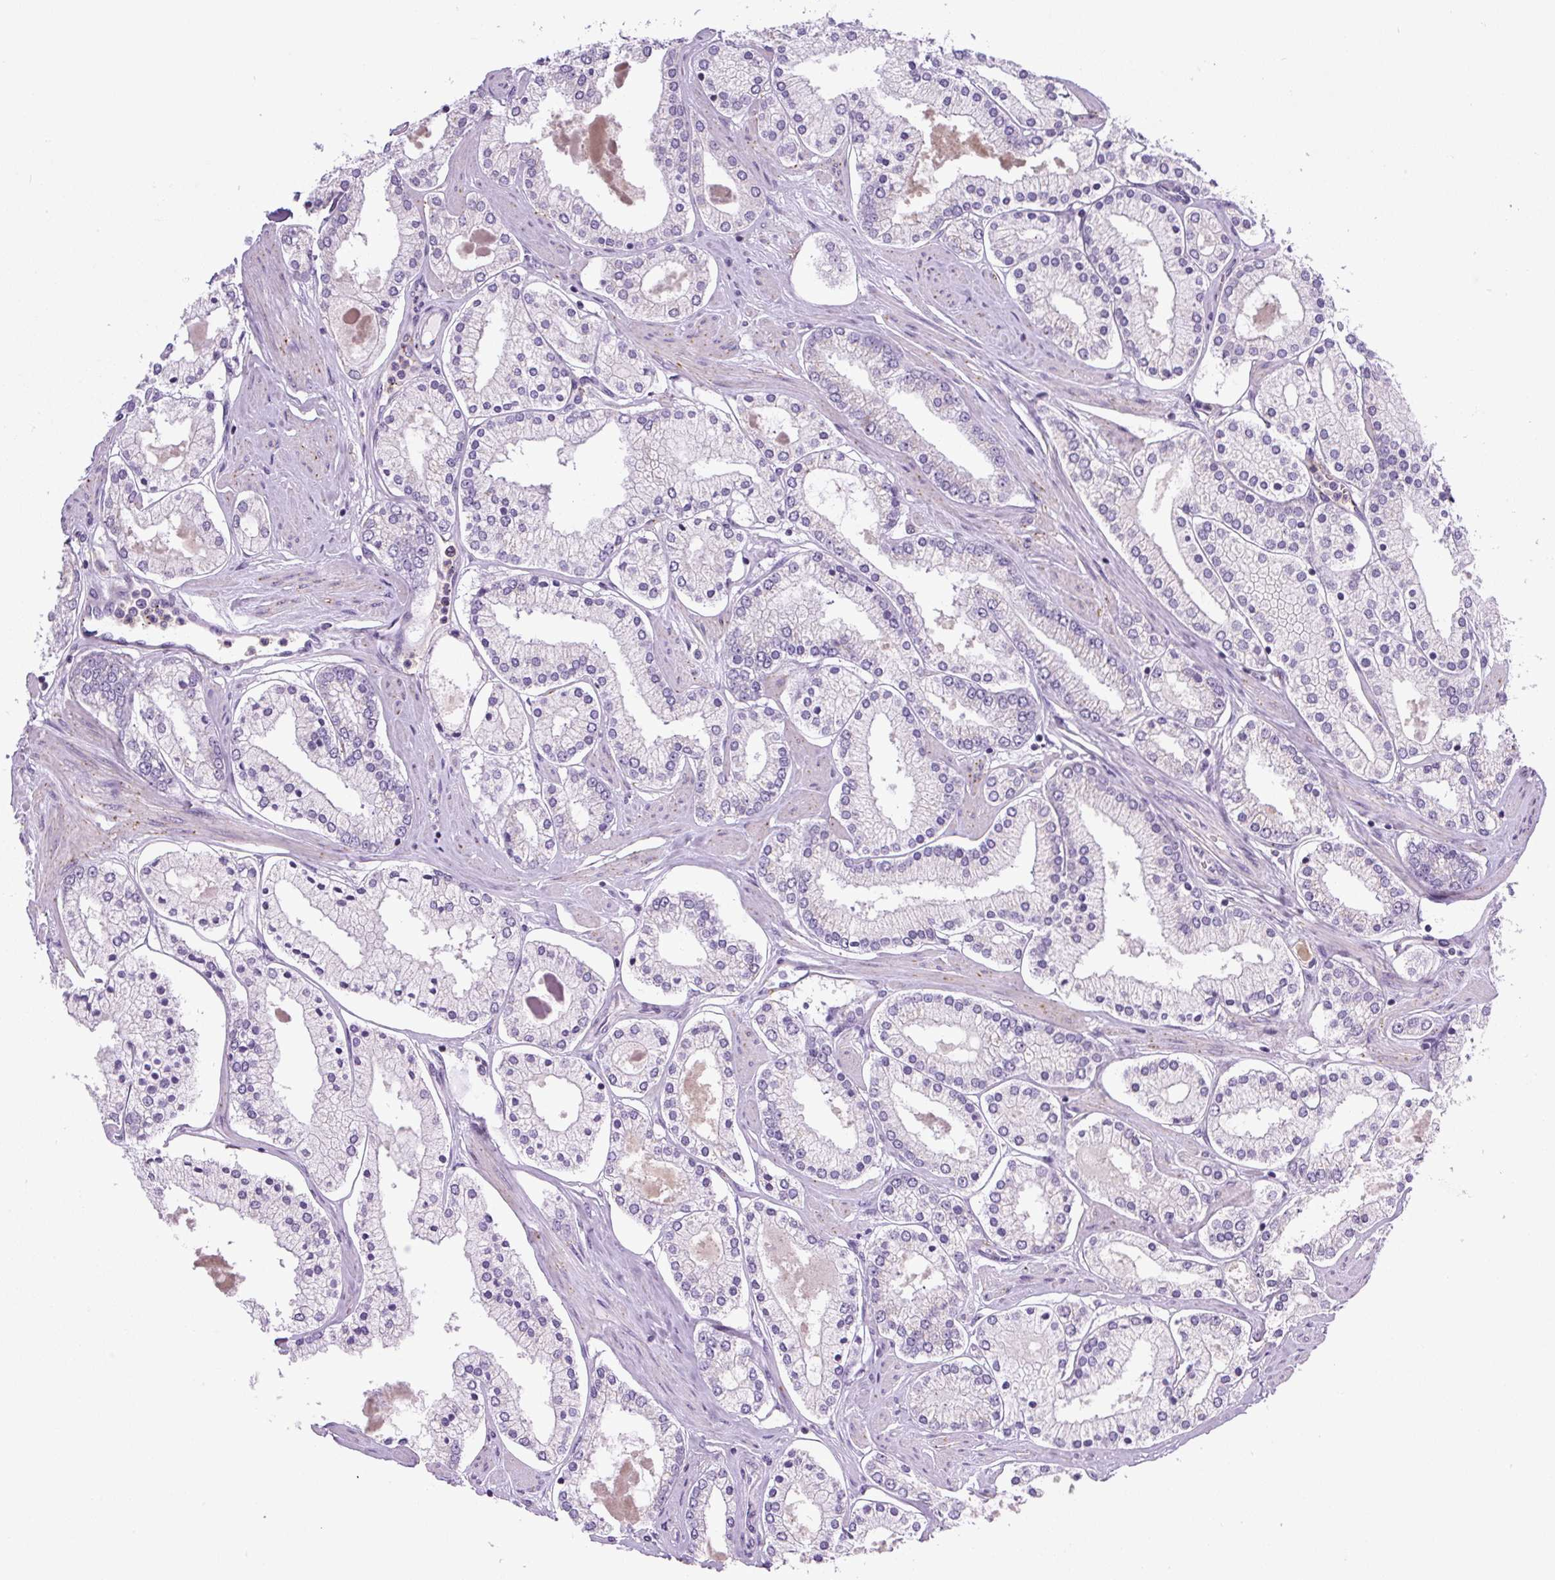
{"staining": {"intensity": "negative", "quantity": "none", "location": "none"}, "tissue": "prostate cancer", "cell_type": "Tumor cells", "image_type": "cancer", "snomed": [{"axis": "morphology", "description": "Adenocarcinoma, Low grade"}, {"axis": "topography", "description": "Prostate"}], "caption": "Human prostate cancer stained for a protein using immunohistochemistry displays no positivity in tumor cells.", "gene": "PIP5KL1", "patient": {"sex": "male", "age": 42}}